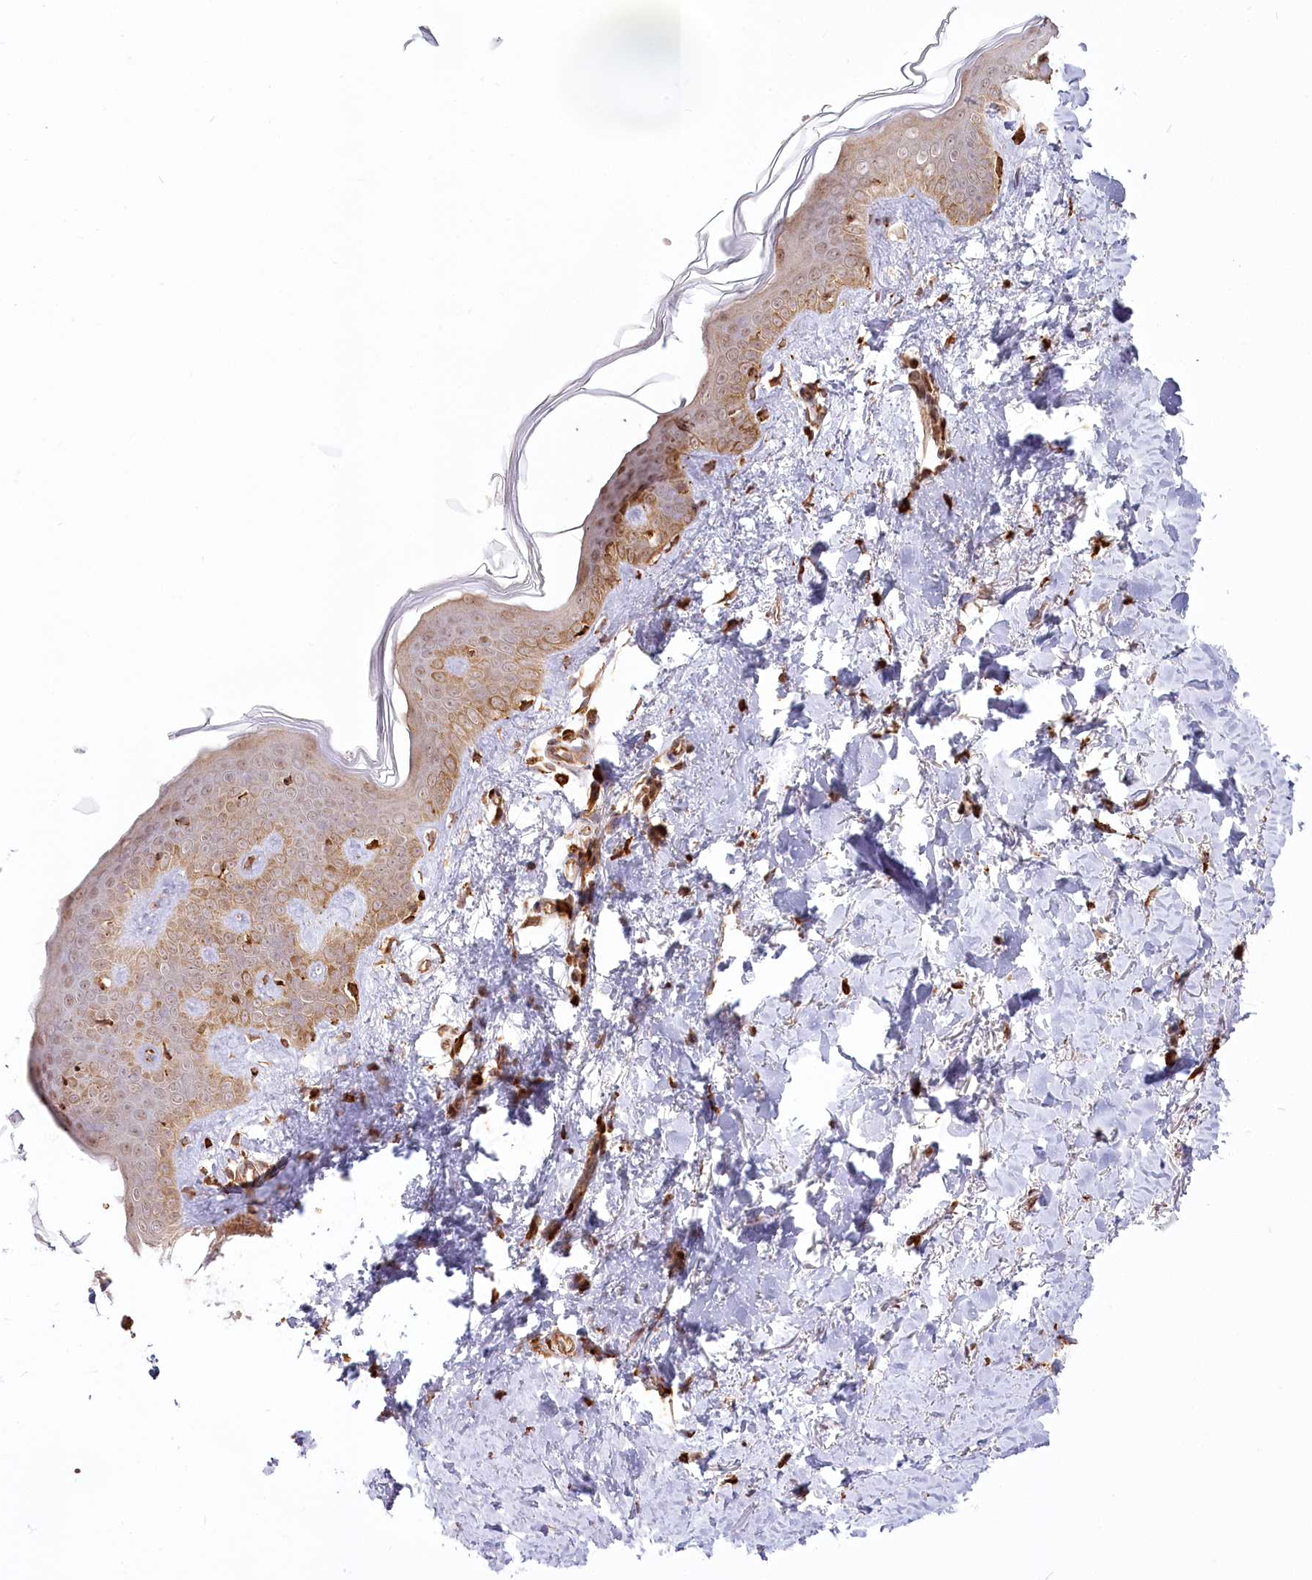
{"staining": {"intensity": "moderate", "quantity": ">75%", "location": "cytoplasmic/membranous,nuclear"}, "tissue": "skin", "cell_type": "Fibroblasts", "image_type": "normal", "snomed": [{"axis": "morphology", "description": "Normal tissue, NOS"}, {"axis": "topography", "description": "Skin"}], "caption": "High-power microscopy captured an immunohistochemistry (IHC) micrograph of unremarkable skin, revealing moderate cytoplasmic/membranous,nuclear positivity in about >75% of fibroblasts. The protein of interest is shown in brown color, while the nuclei are stained blue.", "gene": "FAM13A", "patient": {"sex": "female", "age": 46}}